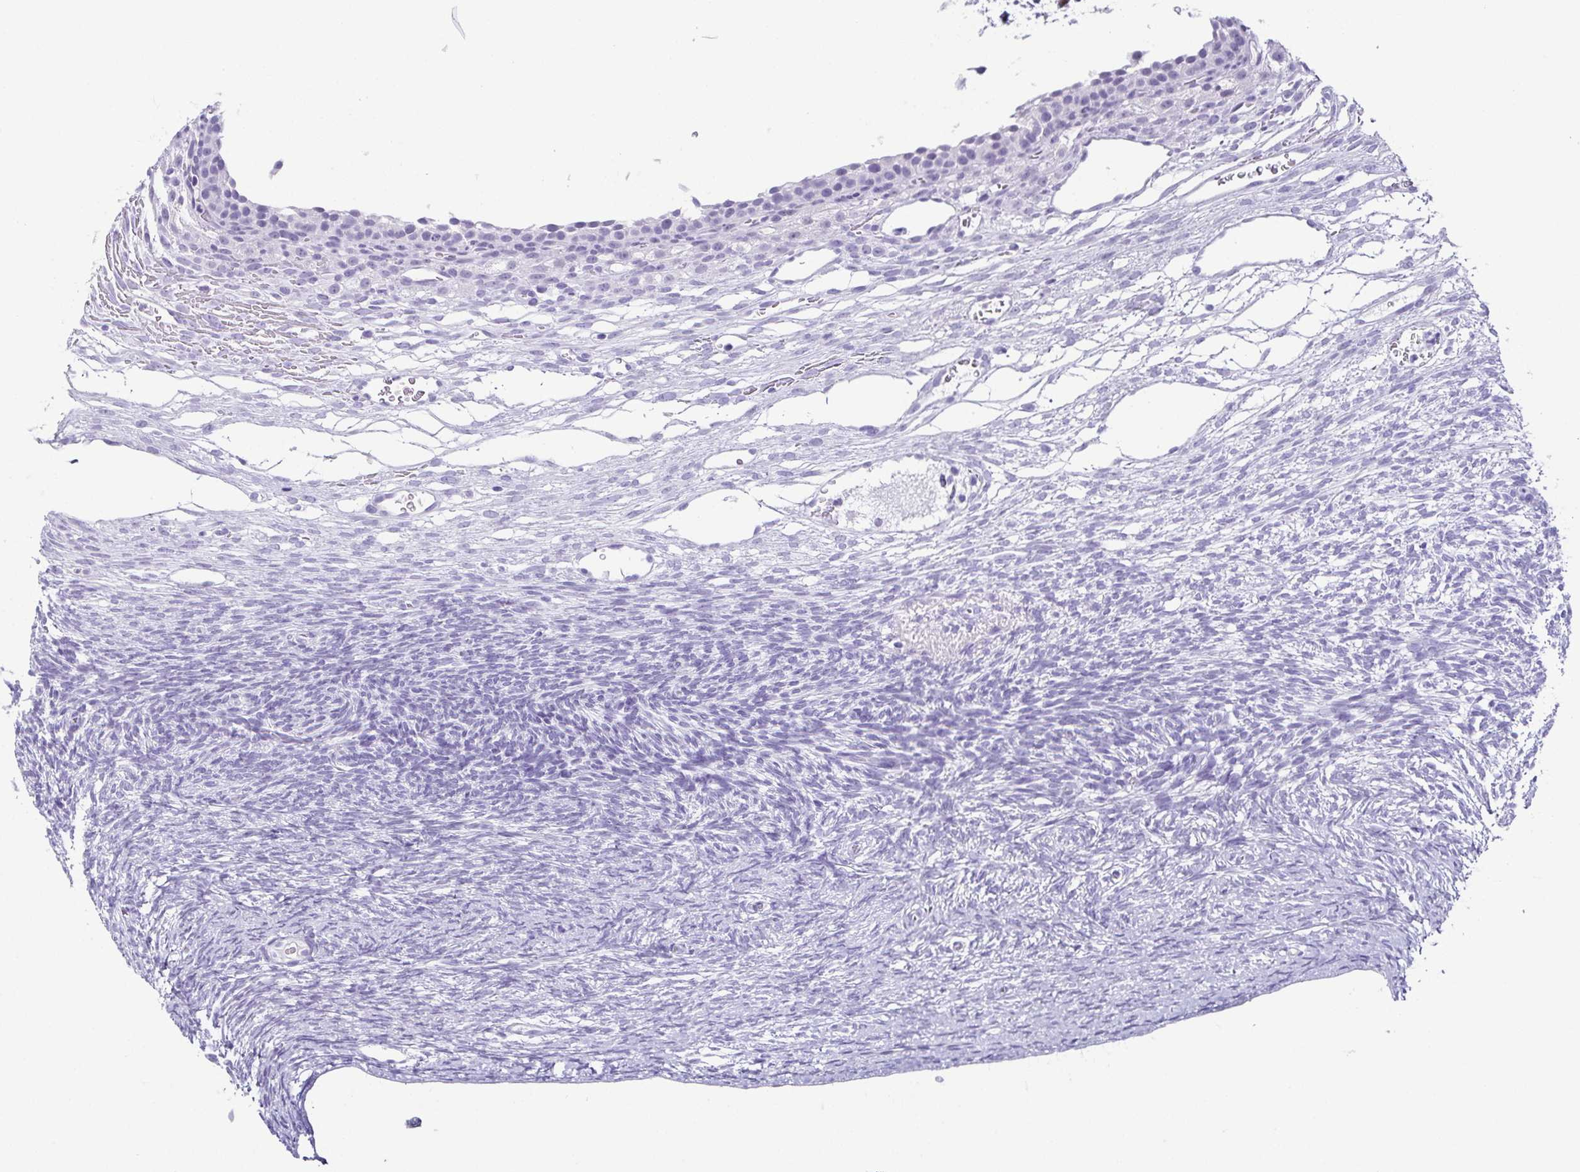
{"staining": {"intensity": "negative", "quantity": "none", "location": "none"}, "tissue": "ovary", "cell_type": "Follicle cells", "image_type": "normal", "snomed": [{"axis": "morphology", "description": "Normal tissue, NOS"}, {"axis": "topography", "description": "Ovary"}], "caption": "DAB (3,3'-diaminobenzidine) immunohistochemical staining of benign ovary exhibits no significant expression in follicle cells. (DAB immunohistochemistry visualized using brightfield microscopy, high magnification).", "gene": "ESX1", "patient": {"sex": "female", "age": 34}}